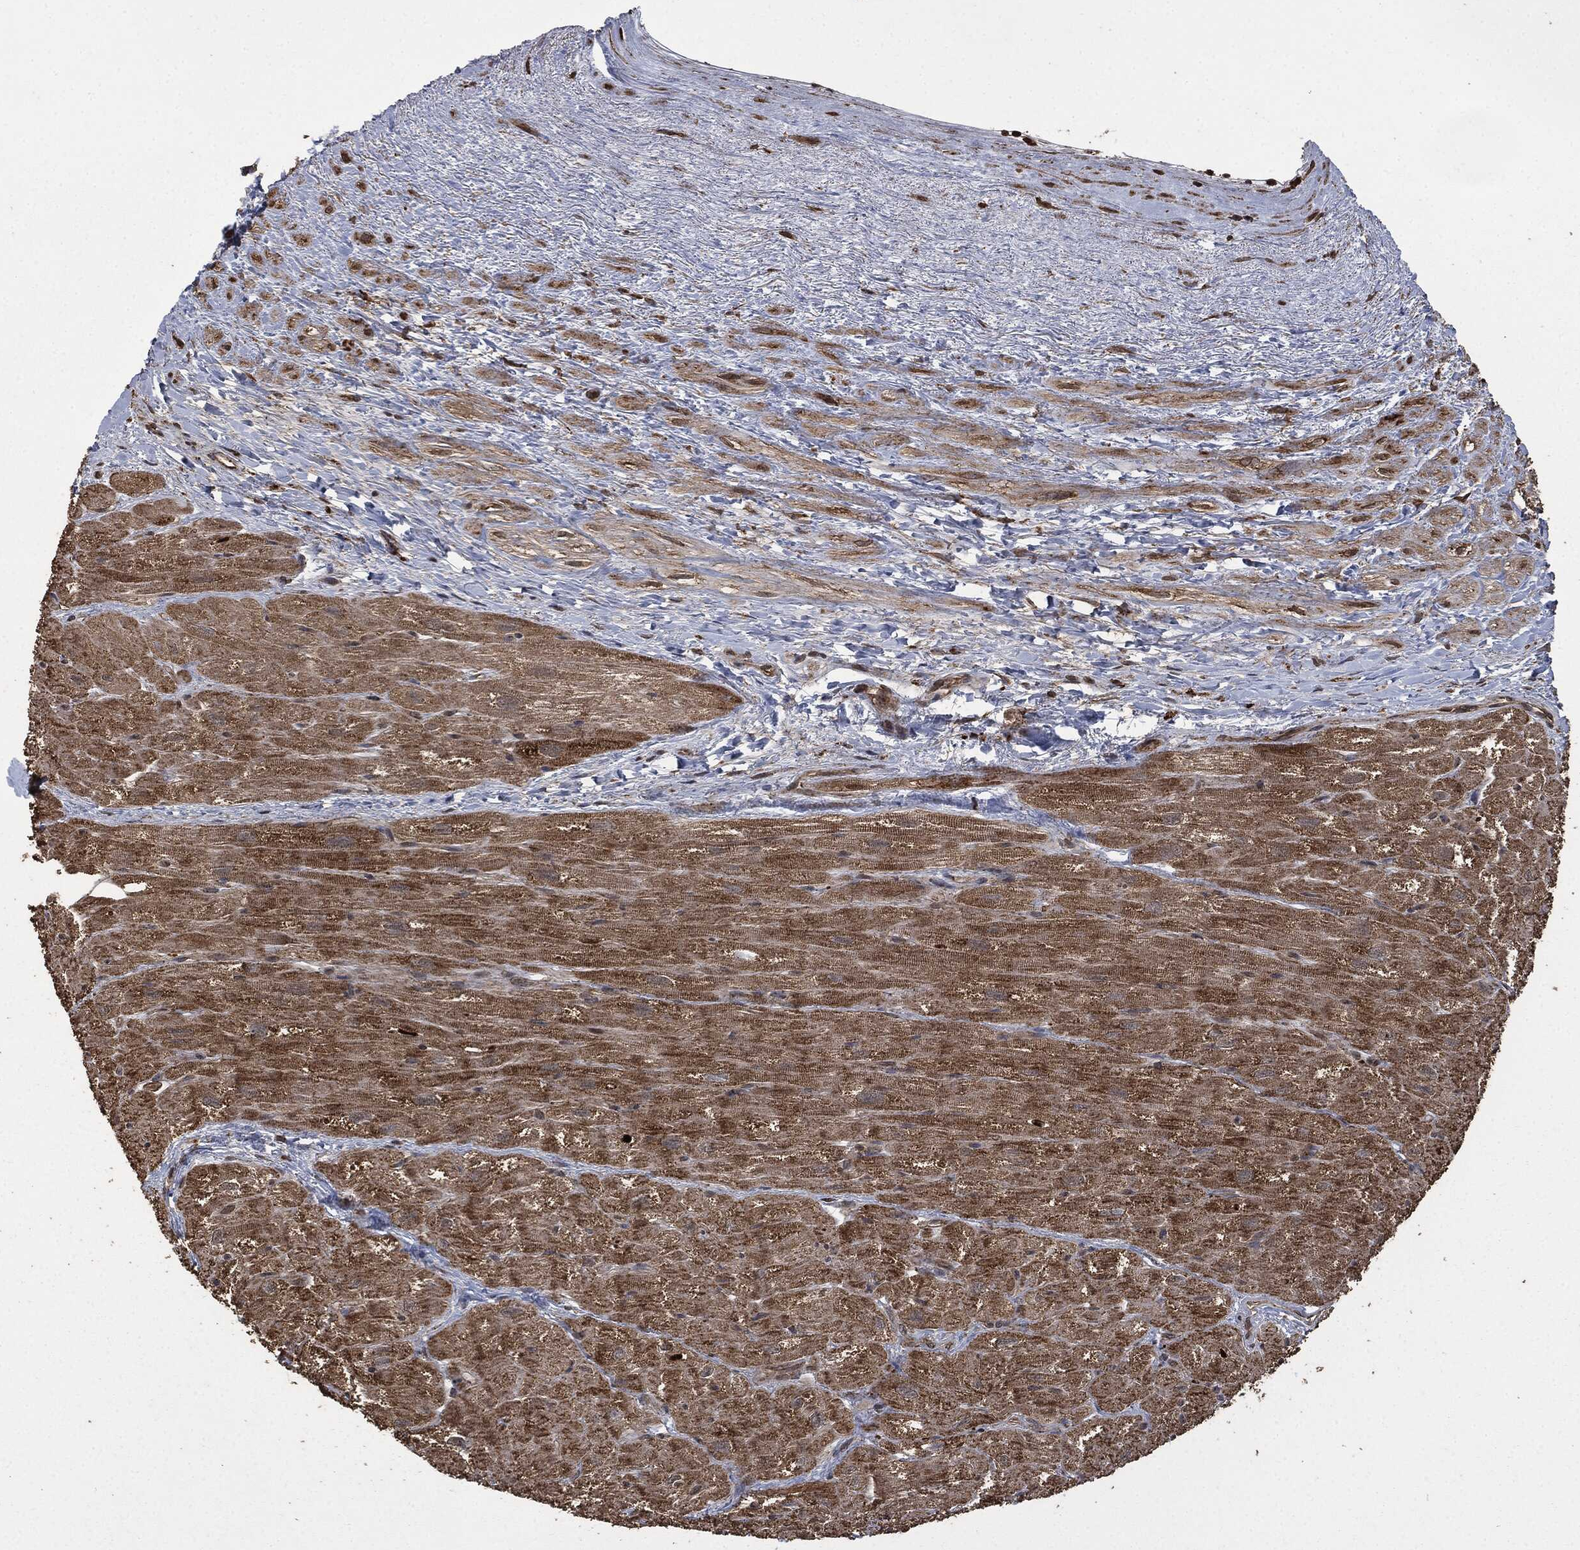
{"staining": {"intensity": "strong", "quantity": ">75%", "location": "cytoplasmic/membranous"}, "tissue": "heart muscle", "cell_type": "Cardiomyocytes", "image_type": "normal", "snomed": [{"axis": "morphology", "description": "Normal tissue, NOS"}, {"axis": "topography", "description": "Heart"}], "caption": "A brown stain highlights strong cytoplasmic/membranous expression of a protein in cardiomyocytes of unremarkable heart muscle. (DAB = brown stain, brightfield microscopy at high magnification).", "gene": "LIG3", "patient": {"sex": "male", "age": 62}}